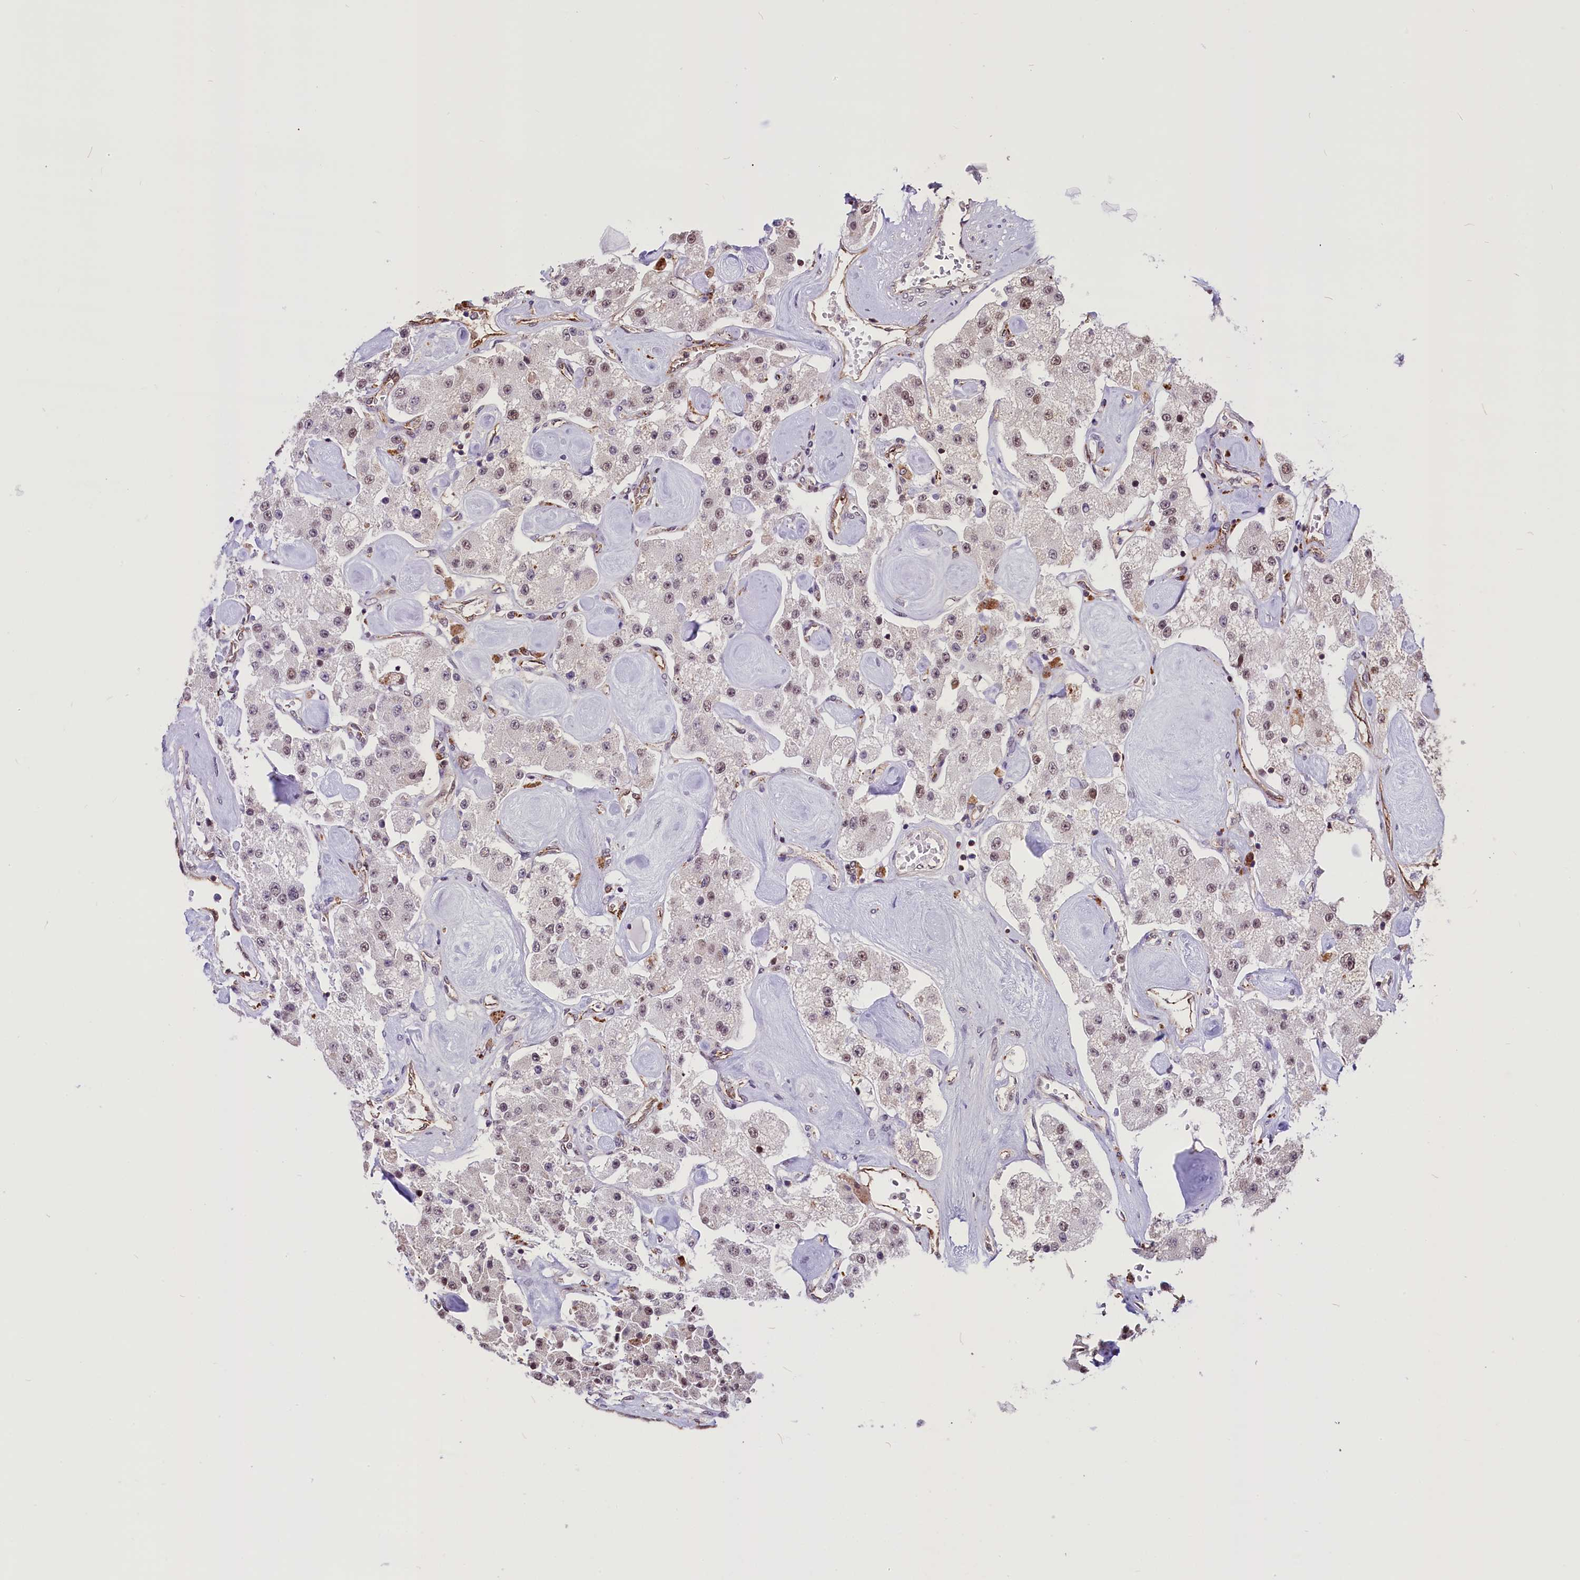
{"staining": {"intensity": "weak", "quantity": "25%-75%", "location": "nuclear"}, "tissue": "carcinoid", "cell_type": "Tumor cells", "image_type": "cancer", "snomed": [{"axis": "morphology", "description": "Carcinoid, malignant, NOS"}, {"axis": "topography", "description": "Pancreas"}], "caption": "Malignant carcinoid stained for a protein demonstrates weak nuclear positivity in tumor cells.", "gene": "MRPL54", "patient": {"sex": "male", "age": 41}}